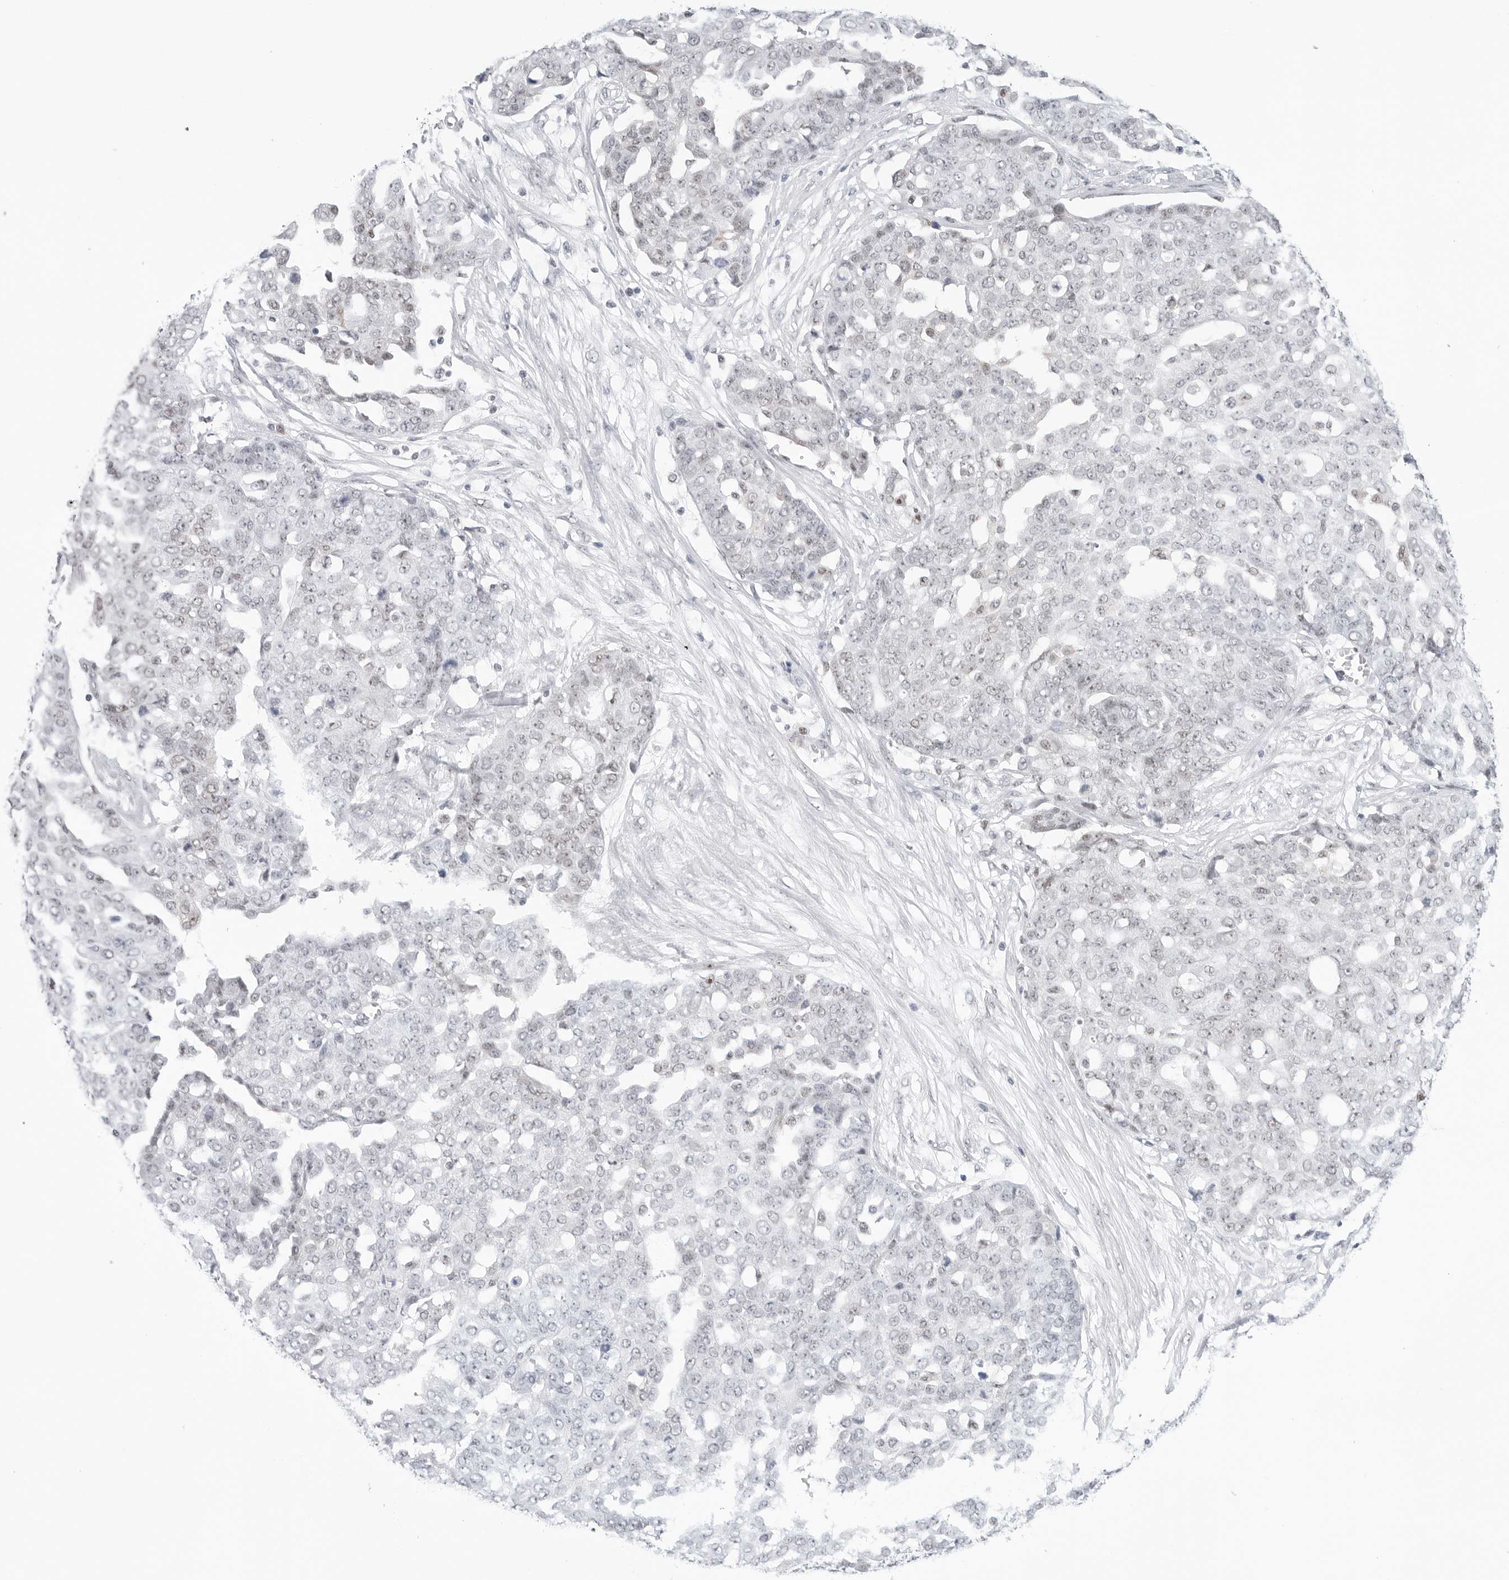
{"staining": {"intensity": "negative", "quantity": "none", "location": "none"}, "tissue": "ovarian cancer", "cell_type": "Tumor cells", "image_type": "cancer", "snomed": [{"axis": "morphology", "description": "Cystadenocarcinoma, serous, NOS"}, {"axis": "topography", "description": "Soft tissue"}, {"axis": "topography", "description": "Ovary"}], "caption": "High power microscopy image of an IHC photomicrograph of ovarian cancer, revealing no significant positivity in tumor cells. (DAB (3,3'-diaminobenzidine) IHC visualized using brightfield microscopy, high magnification).", "gene": "C1orf162", "patient": {"sex": "female", "age": 57}}